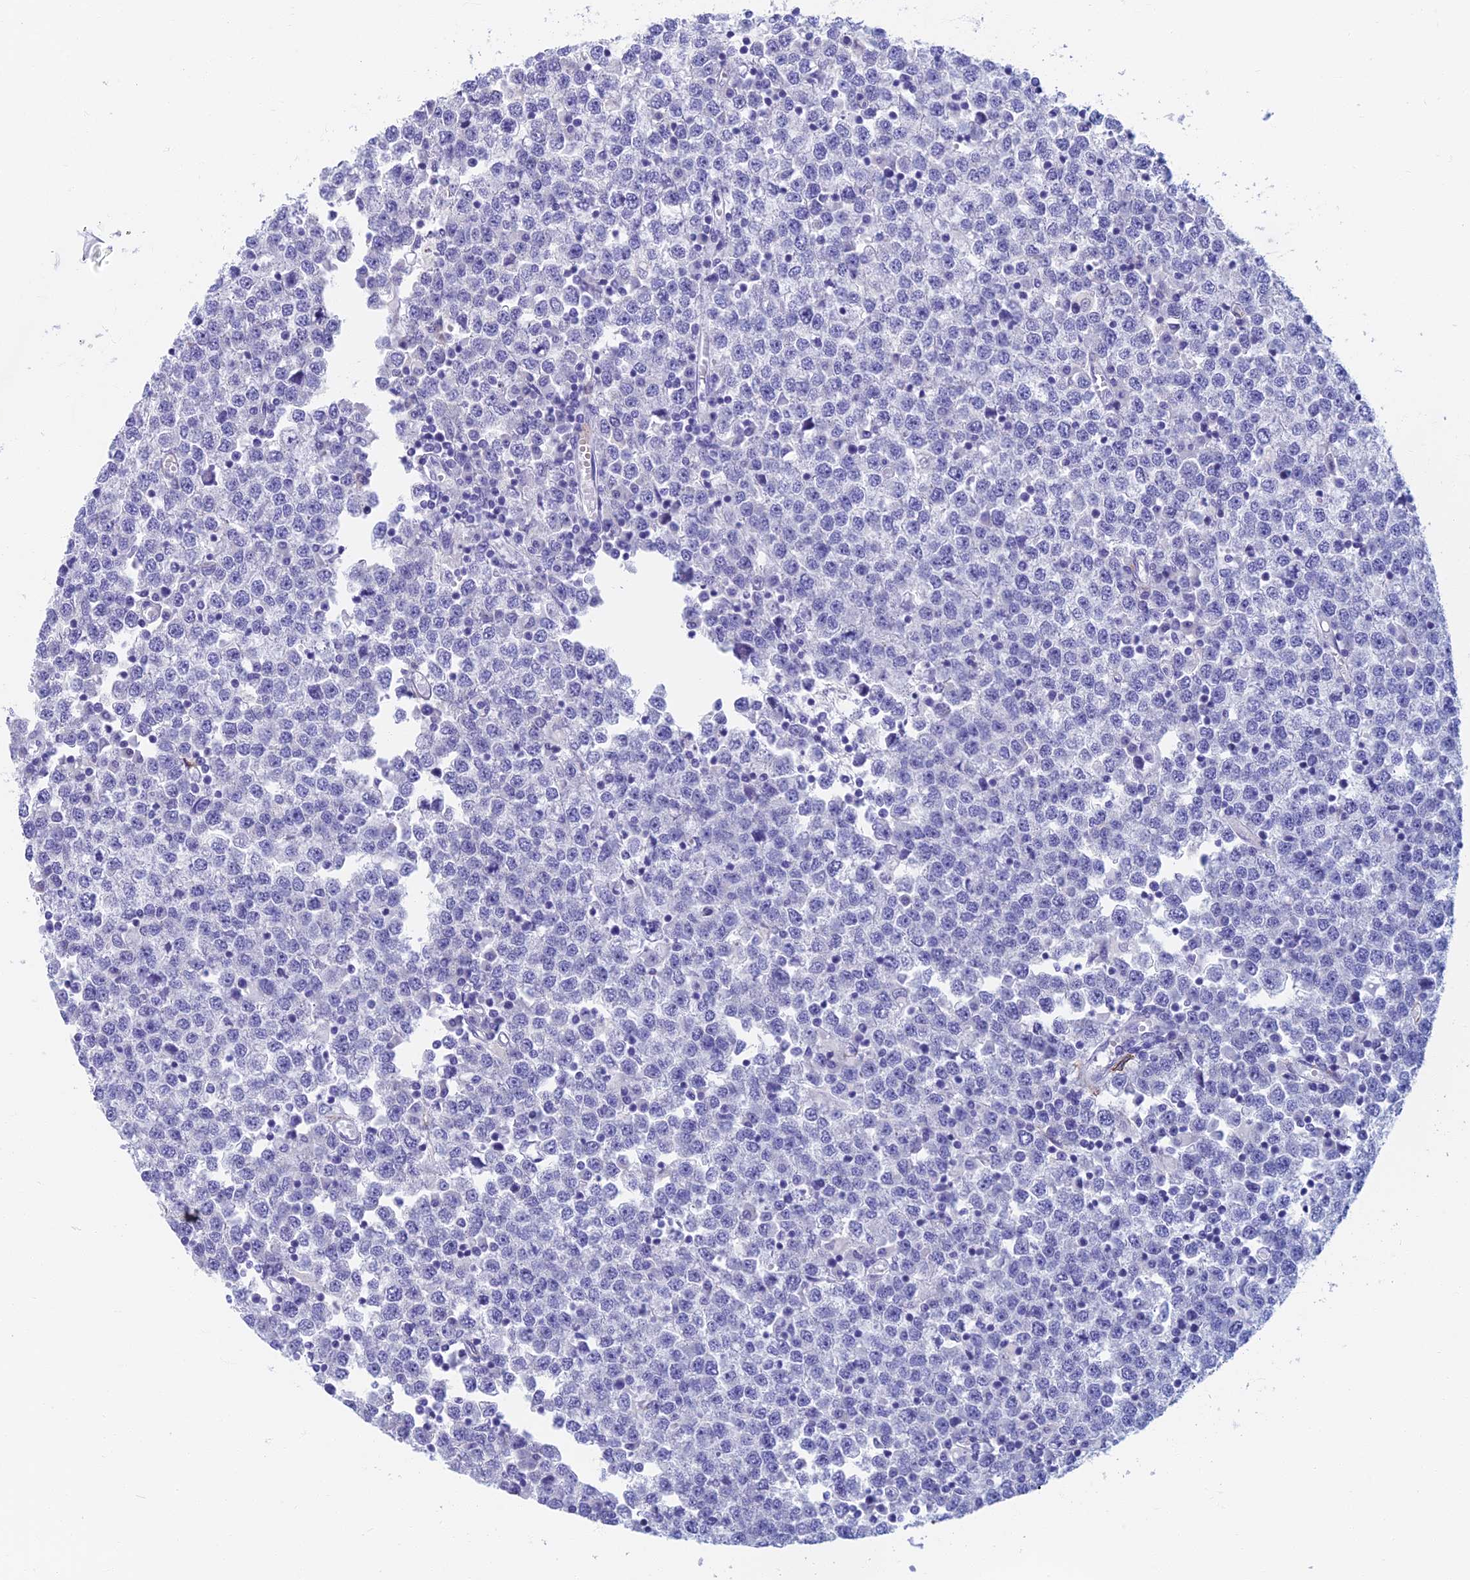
{"staining": {"intensity": "negative", "quantity": "none", "location": "none"}, "tissue": "testis cancer", "cell_type": "Tumor cells", "image_type": "cancer", "snomed": [{"axis": "morphology", "description": "Seminoma, NOS"}, {"axis": "topography", "description": "Testis"}], "caption": "This image is of testis seminoma stained with immunohistochemistry (IHC) to label a protein in brown with the nuclei are counter-stained blue. There is no expression in tumor cells.", "gene": "ETFRF1", "patient": {"sex": "male", "age": 65}}